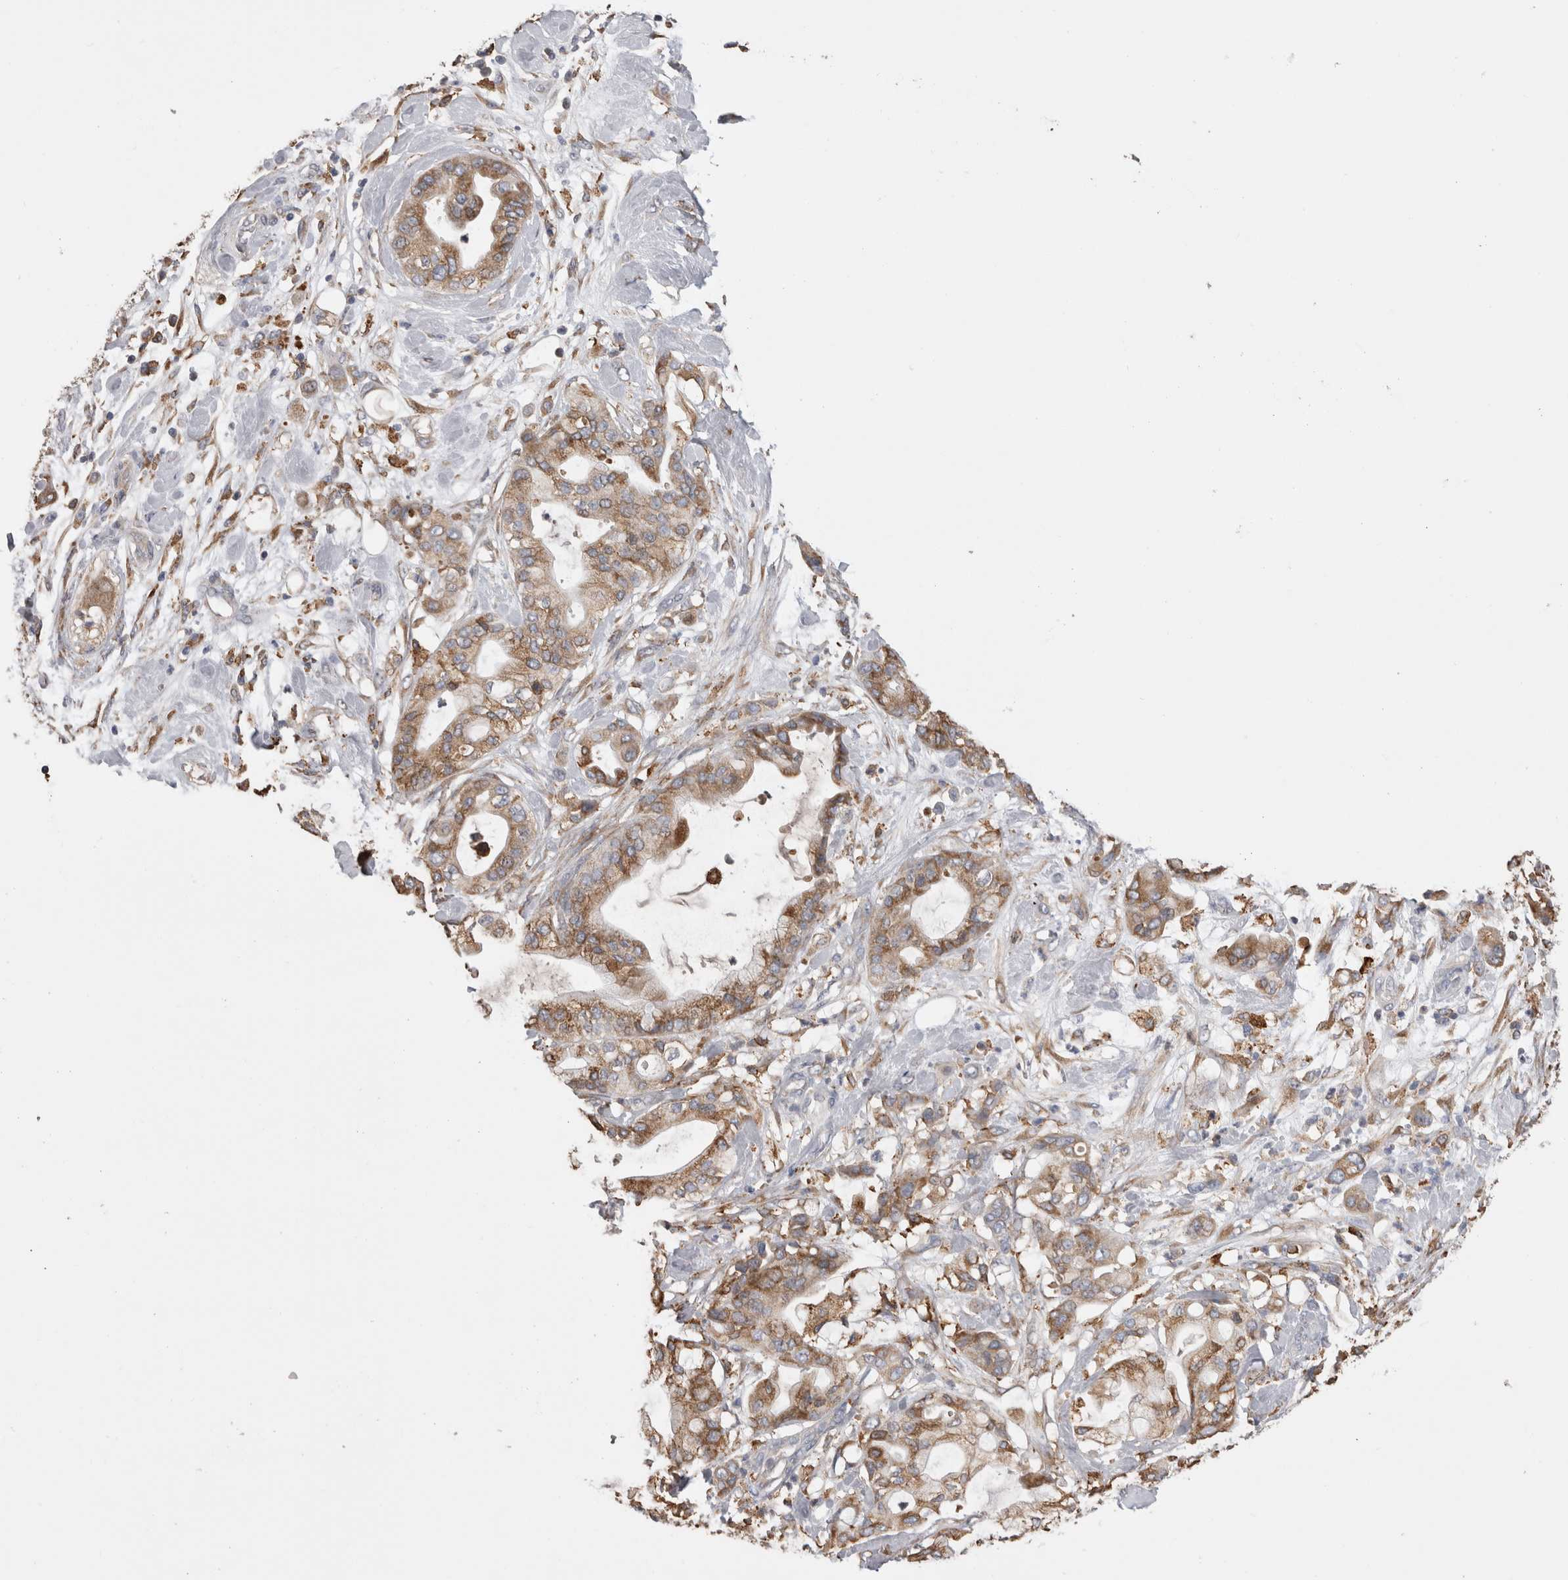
{"staining": {"intensity": "moderate", "quantity": ">75%", "location": "cytoplasmic/membranous"}, "tissue": "pancreatic cancer", "cell_type": "Tumor cells", "image_type": "cancer", "snomed": [{"axis": "morphology", "description": "Adenocarcinoma, NOS"}, {"axis": "morphology", "description": "Adenocarcinoma, metastatic, NOS"}, {"axis": "topography", "description": "Lymph node"}, {"axis": "topography", "description": "Pancreas"}, {"axis": "topography", "description": "Duodenum"}], "caption": "Tumor cells display medium levels of moderate cytoplasmic/membranous staining in about >75% of cells in pancreatic cancer (adenocarcinoma).", "gene": "LRPAP1", "patient": {"sex": "female", "age": 64}}